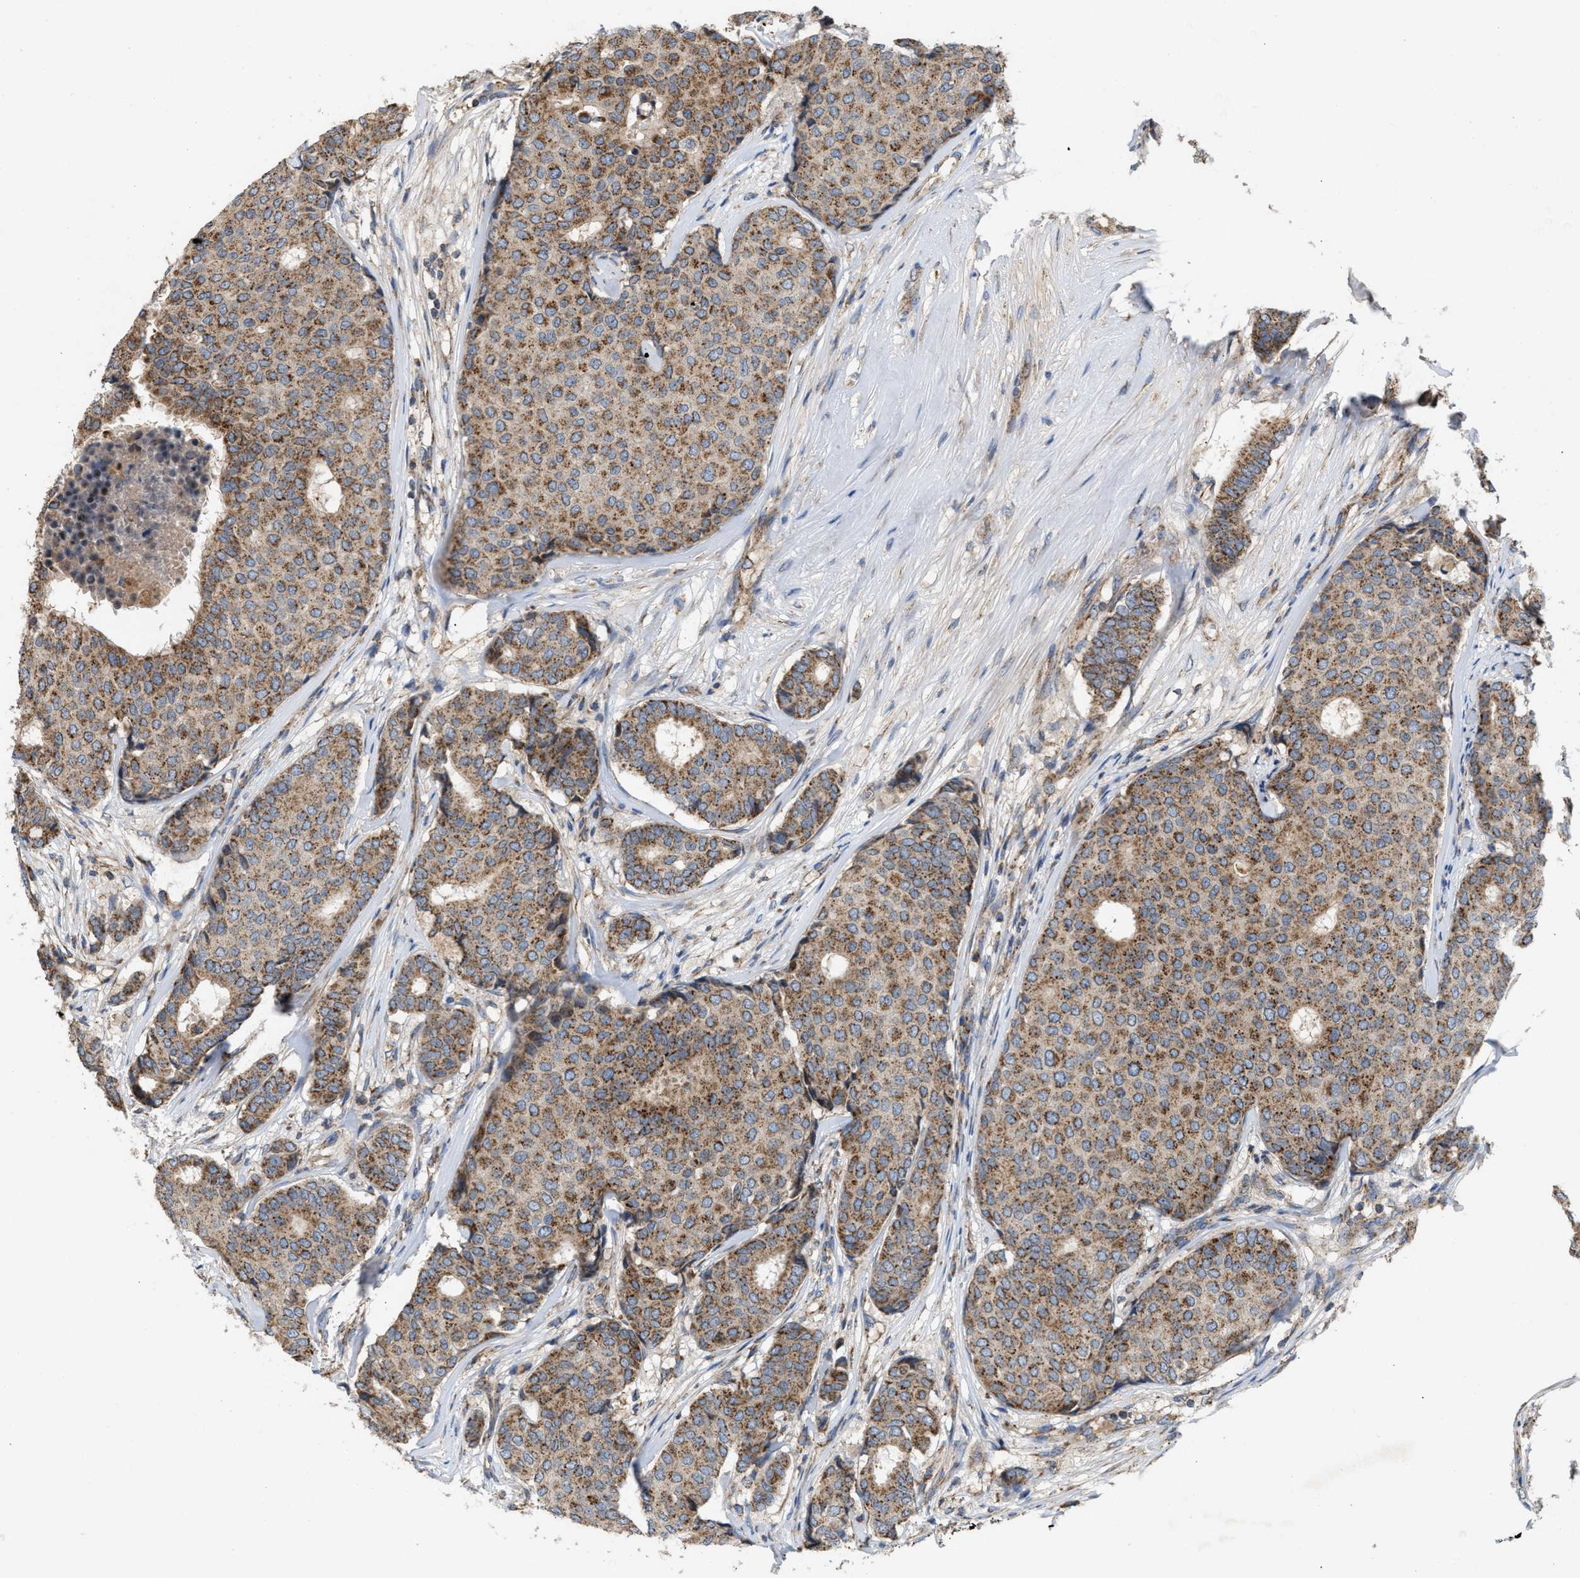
{"staining": {"intensity": "moderate", "quantity": ">75%", "location": "cytoplasmic/membranous"}, "tissue": "breast cancer", "cell_type": "Tumor cells", "image_type": "cancer", "snomed": [{"axis": "morphology", "description": "Duct carcinoma"}, {"axis": "topography", "description": "Breast"}], "caption": "Tumor cells exhibit medium levels of moderate cytoplasmic/membranous positivity in approximately >75% of cells in human breast cancer.", "gene": "TACO1", "patient": {"sex": "female", "age": 75}}